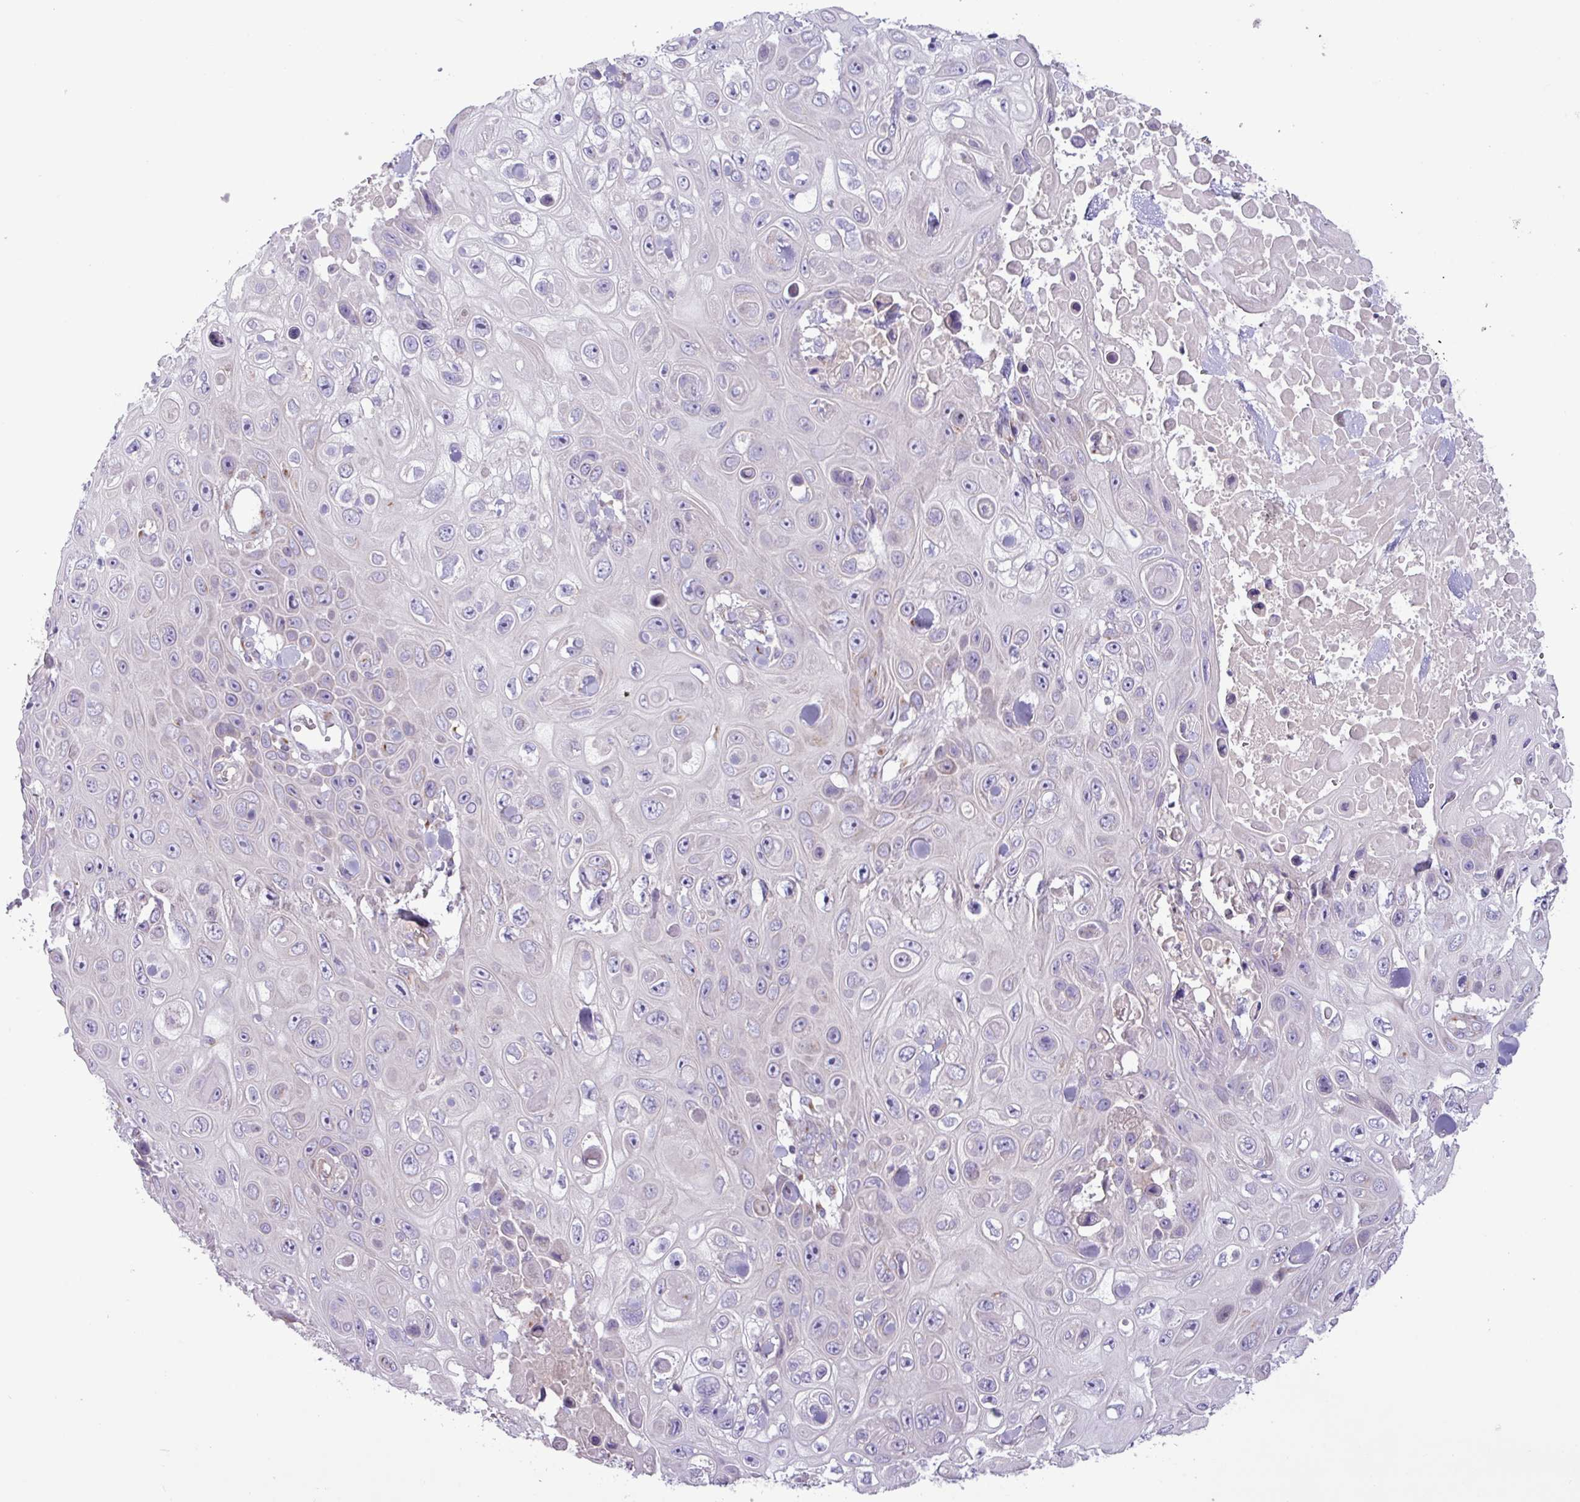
{"staining": {"intensity": "negative", "quantity": "none", "location": "none"}, "tissue": "skin cancer", "cell_type": "Tumor cells", "image_type": "cancer", "snomed": [{"axis": "morphology", "description": "Squamous cell carcinoma, NOS"}, {"axis": "topography", "description": "Skin"}], "caption": "High power microscopy micrograph of an immunohistochemistry photomicrograph of squamous cell carcinoma (skin), revealing no significant positivity in tumor cells.", "gene": "STIMATE", "patient": {"sex": "male", "age": 82}}